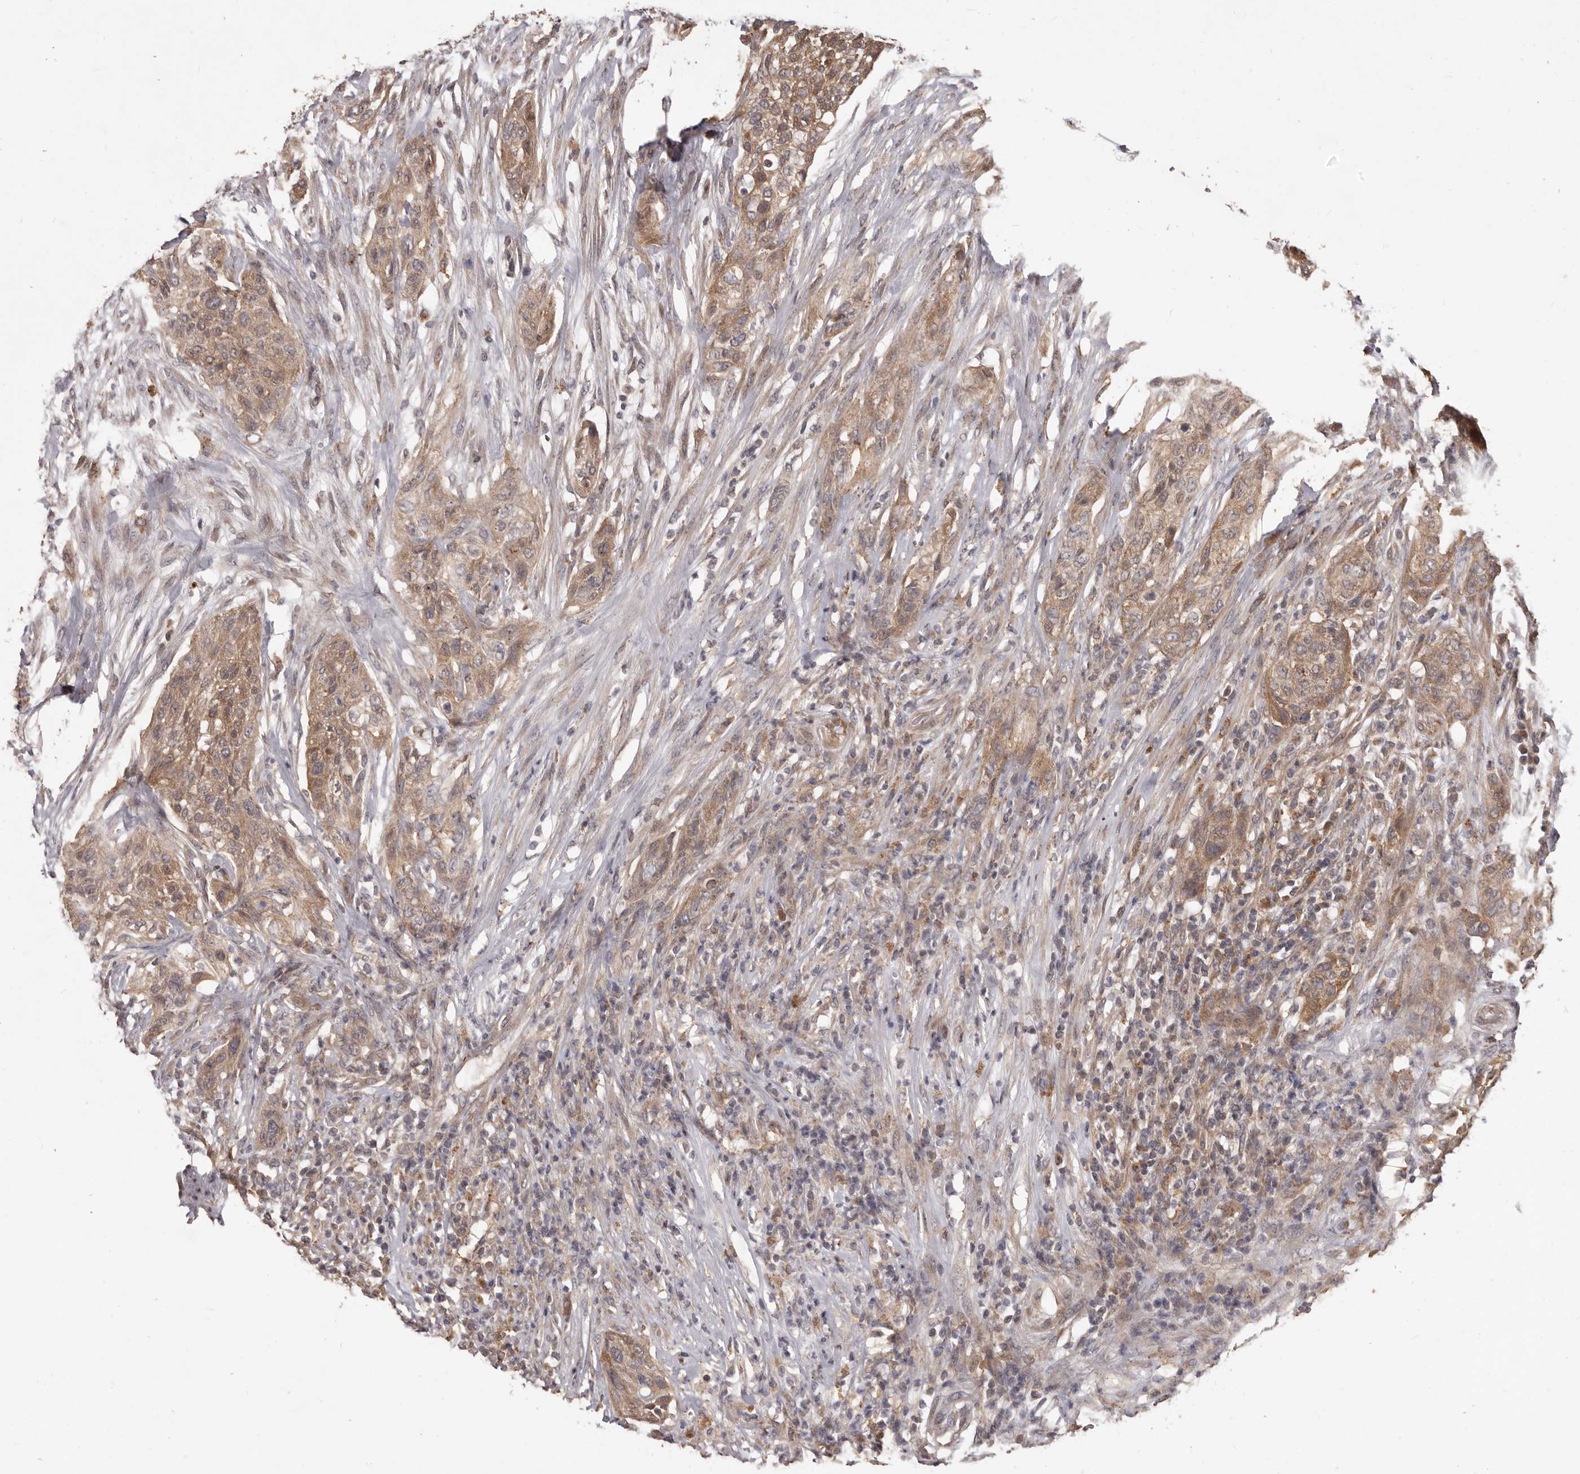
{"staining": {"intensity": "moderate", "quantity": ">75%", "location": "cytoplasmic/membranous"}, "tissue": "urothelial cancer", "cell_type": "Tumor cells", "image_type": "cancer", "snomed": [{"axis": "morphology", "description": "Urothelial carcinoma, High grade"}, {"axis": "topography", "description": "Urinary bladder"}], "caption": "The immunohistochemical stain highlights moderate cytoplasmic/membranous expression in tumor cells of high-grade urothelial carcinoma tissue.", "gene": "MTO1", "patient": {"sex": "male", "age": 35}}